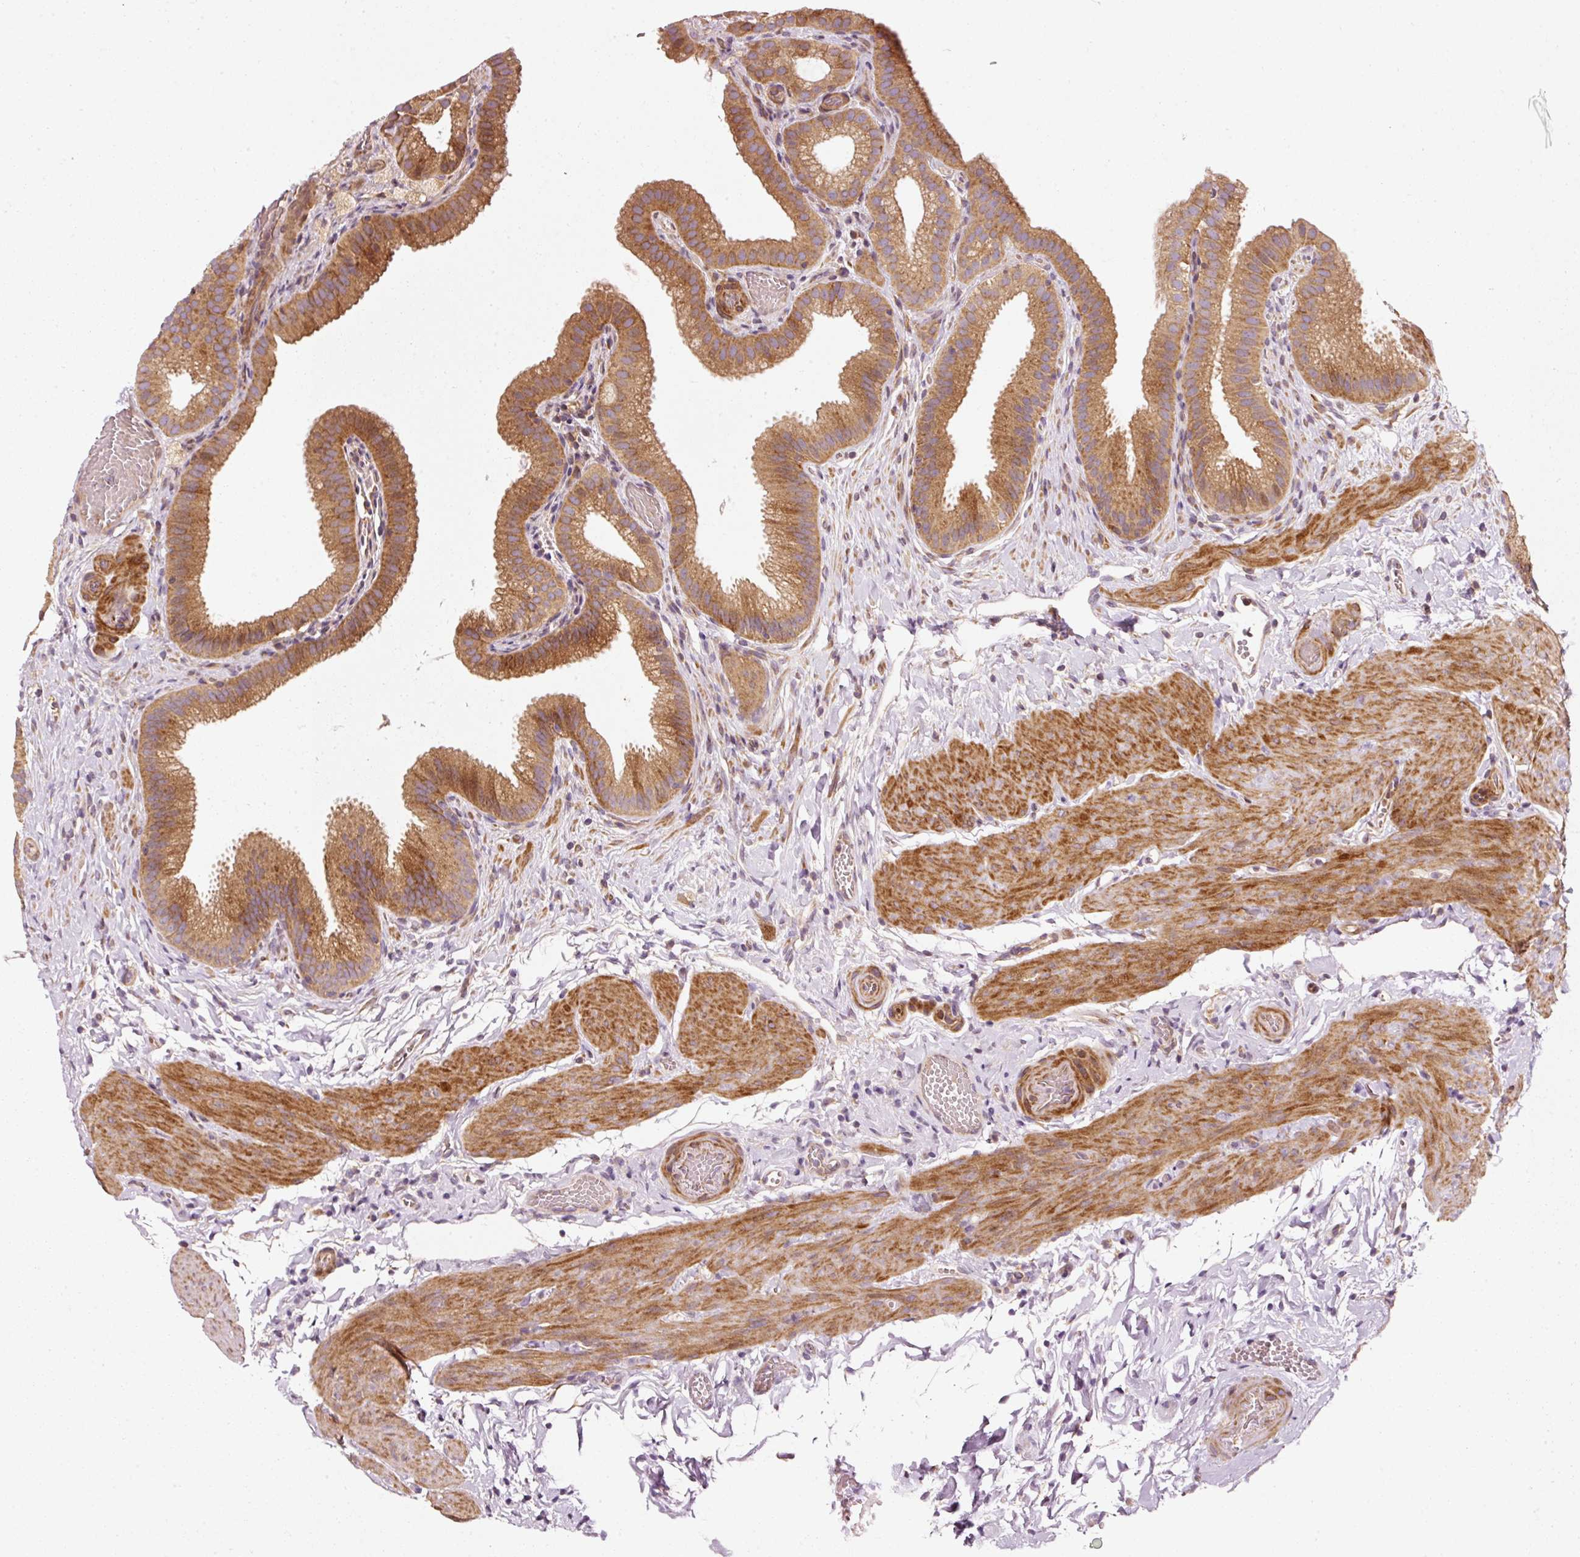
{"staining": {"intensity": "moderate", "quantity": ">75%", "location": "cytoplasmic/membranous"}, "tissue": "gallbladder", "cell_type": "Glandular cells", "image_type": "normal", "snomed": [{"axis": "morphology", "description": "Normal tissue, NOS"}, {"axis": "topography", "description": "Gallbladder"}], "caption": "Immunohistochemical staining of benign gallbladder shows medium levels of moderate cytoplasmic/membranous expression in approximately >75% of glandular cells.", "gene": "NAPA", "patient": {"sex": "female", "age": 63}}